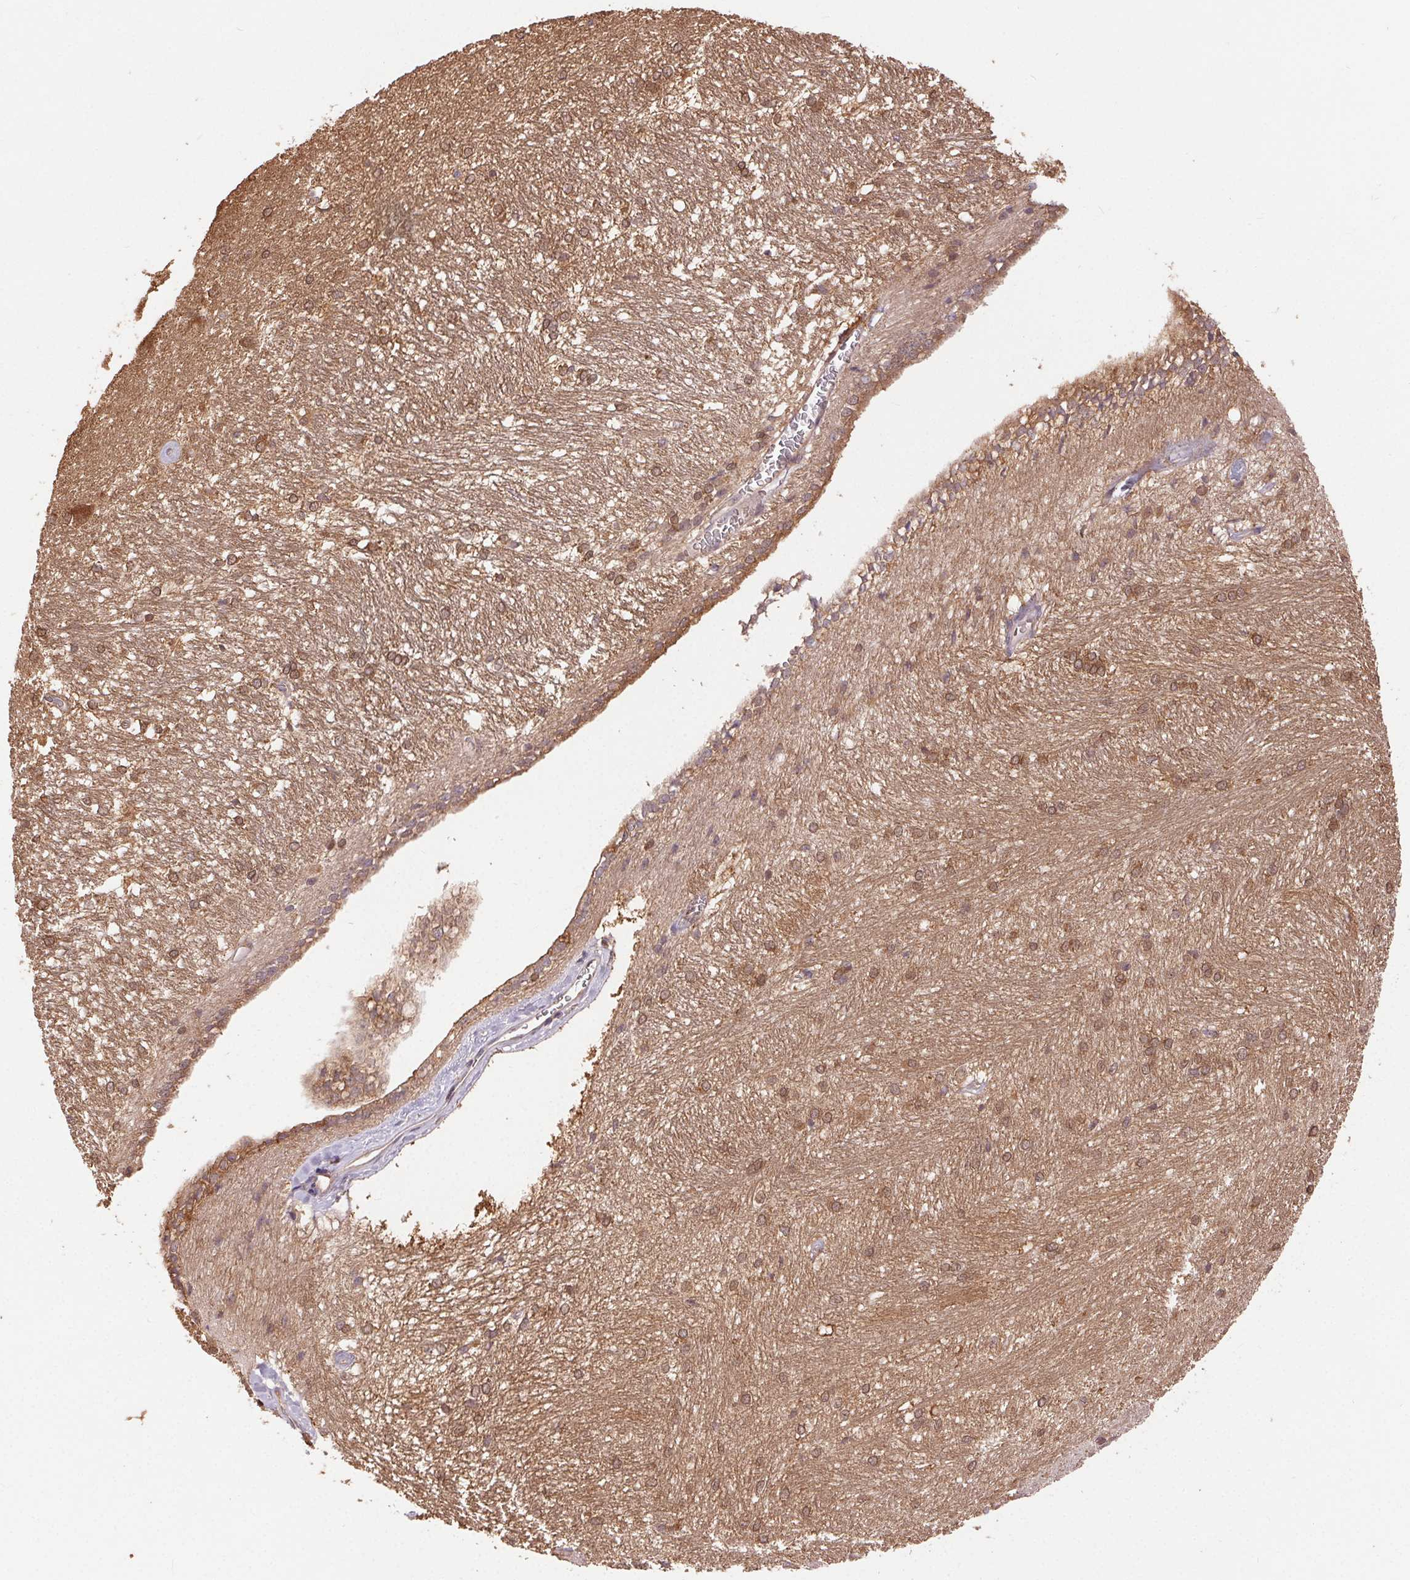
{"staining": {"intensity": "moderate", "quantity": "25%-75%", "location": "cytoplasmic/membranous,nuclear"}, "tissue": "hippocampus", "cell_type": "Glial cells", "image_type": "normal", "snomed": [{"axis": "morphology", "description": "Normal tissue, NOS"}, {"axis": "topography", "description": "Cerebral cortex"}, {"axis": "topography", "description": "Hippocampus"}], "caption": "Protein staining reveals moderate cytoplasmic/membranous,nuclear positivity in approximately 25%-75% of glial cells in normal hippocampus.", "gene": "GDI1", "patient": {"sex": "female", "age": 19}}